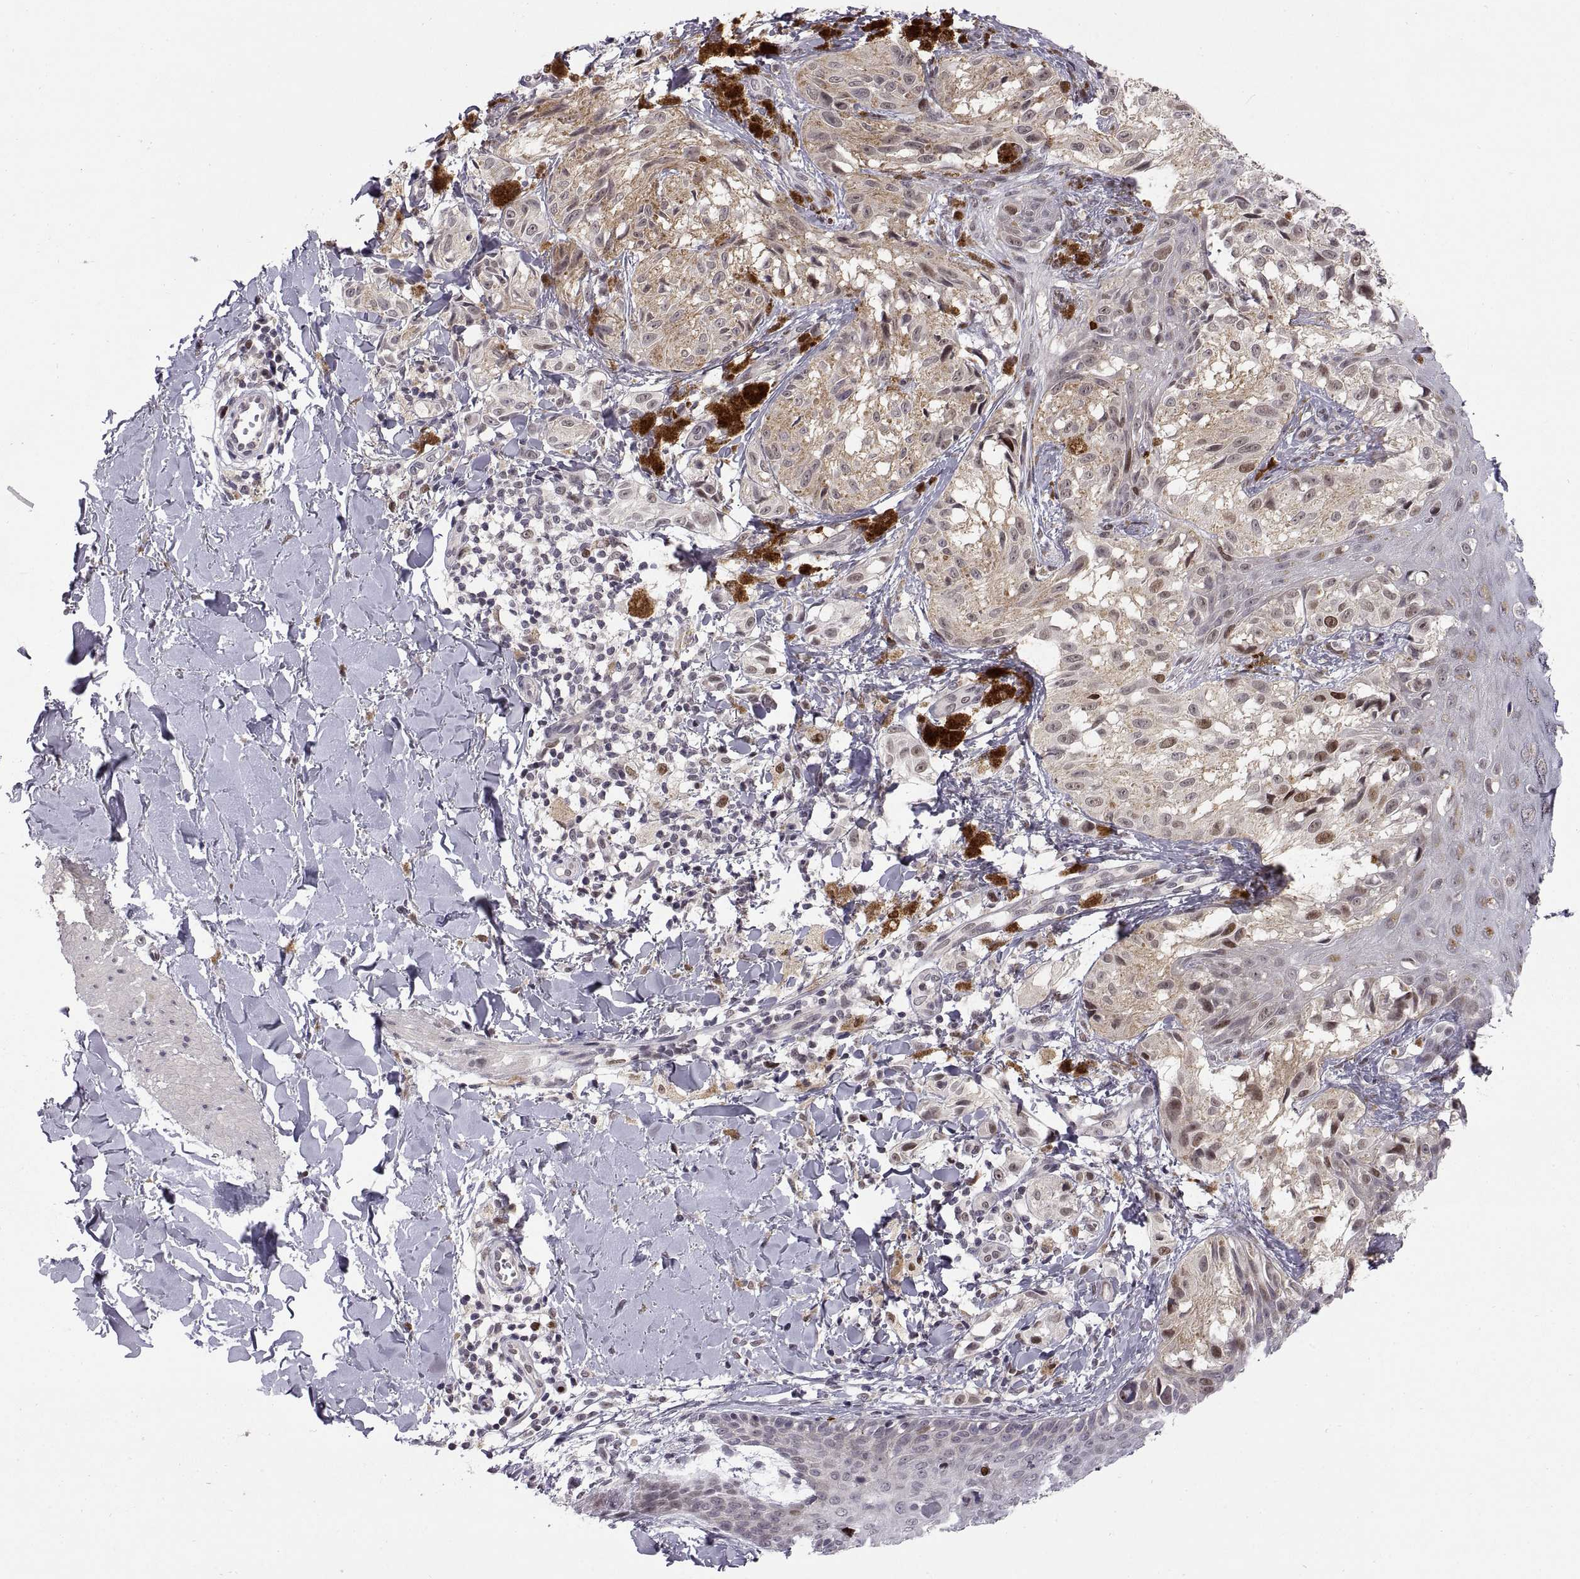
{"staining": {"intensity": "negative", "quantity": "none", "location": "none"}, "tissue": "melanoma", "cell_type": "Tumor cells", "image_type": "cancer", "snomed": [{"axis": "morphology", "description": "Malignant melanoma, NOS"}, {"axis": "topography", "description": "Skin"}], "caption": "Tumor cells are negative for brown protein staining in melanoma. Brightfield microscopy of immunohistochemistry (IHC) stained with DAB (brown) and hematoxylin (blue), captured at high magnification.", "gene": "CHFR", "patient": {"sex": "male", "age": 36}}